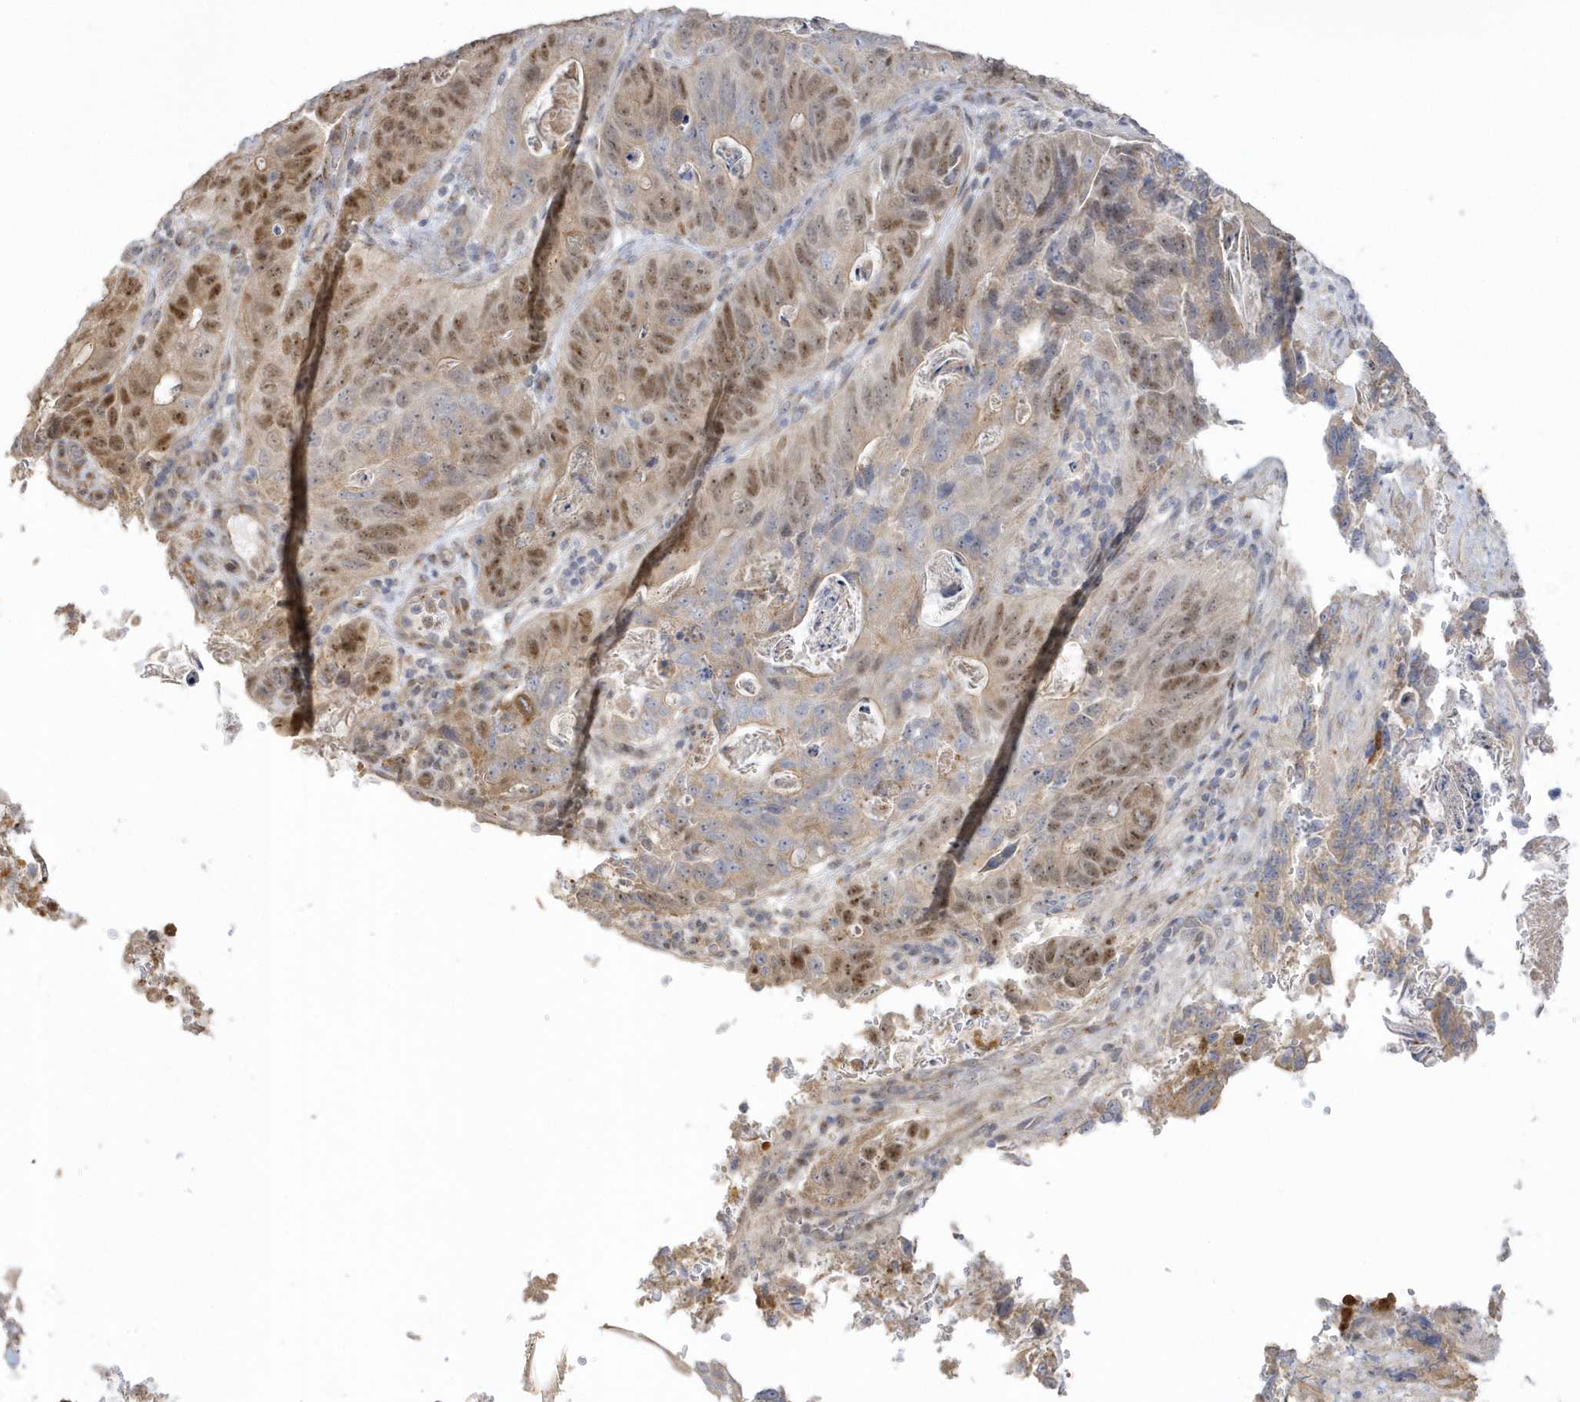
{"staining": {"intensity": "moderate", "quantity": ">75%", "location": "nuclear"}, "tissue": "stomach cancer", "cell_type": "Tumor cells", "image_type": "cancer", "snomed": [{"axis": "morphology", "description": "Normal tissue, NOS"}, {"axis": "morphology", "description": "Adenocarcinoma, NOS"}, {"axis": "topography", "description": "Stomach"}], "caption": "Stomach cancer tissue reveals moderate nuclear positivity in about >75% of tumor cells, visualized by immunohistochemistry.", "gene": "NAF1", "patient": {"sex": "female", "age": 89}}